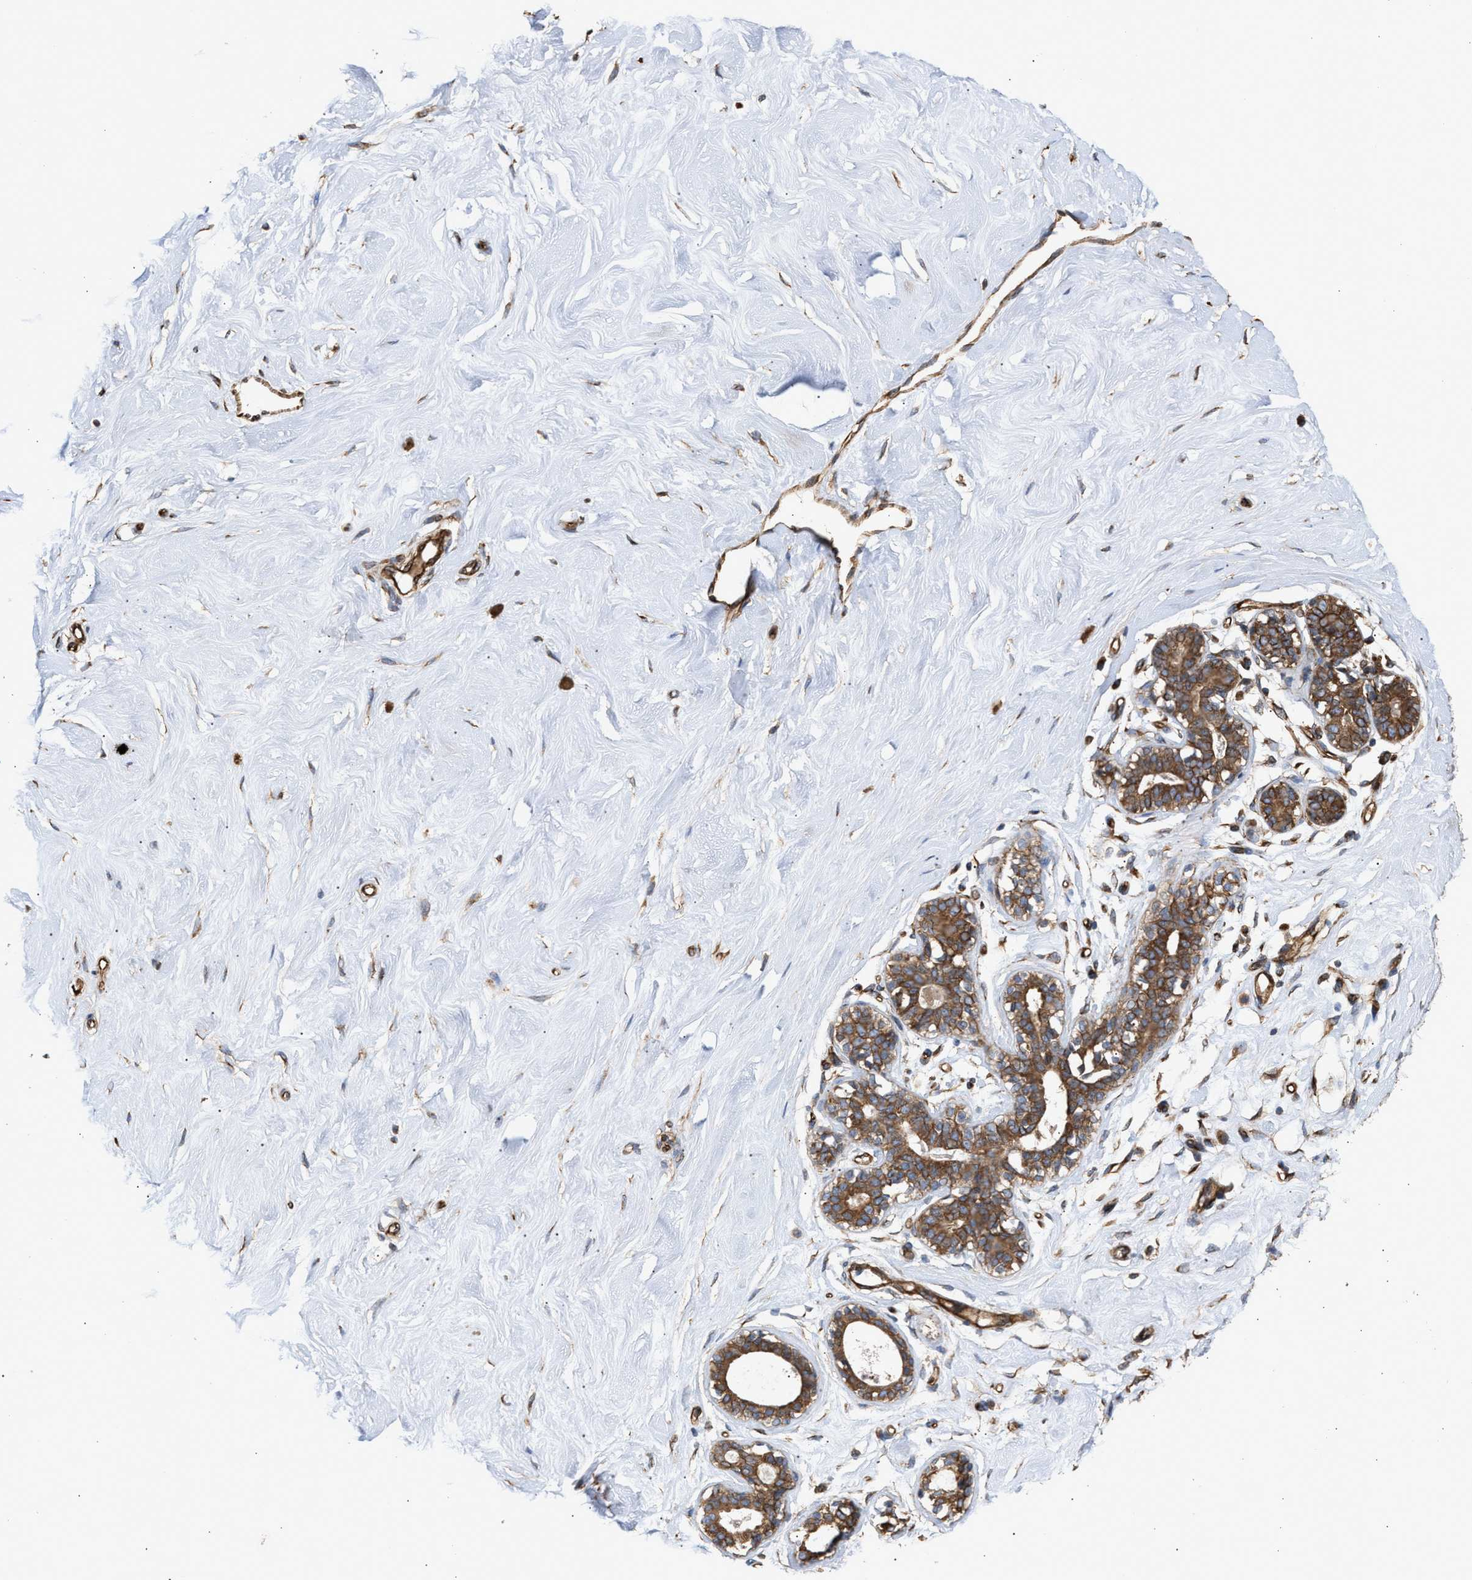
{"staining": {"intensity": "weak", "quantity": ">75%", "location": "cytoplasmic/membranous"}, "tissue": "breast", "cell_type": "Adipocytes", "image_type": "normal", "snomed": [{"axis": "morphology", "description": "Normal tissue, NOS"}, {"axis": "topography", "description": "Breast"}], "caption": "Immunohistochemical staining of normal human breast displays low levels of weak cytoplasmic/membranous positivity in about >75% of adipocytes. Immunohistochemistry (ihc) stains the protein in brown and the nuclei are stained blue.", "gene": "EPS15L1", "patient": {"sex": "female", "age": 23}}